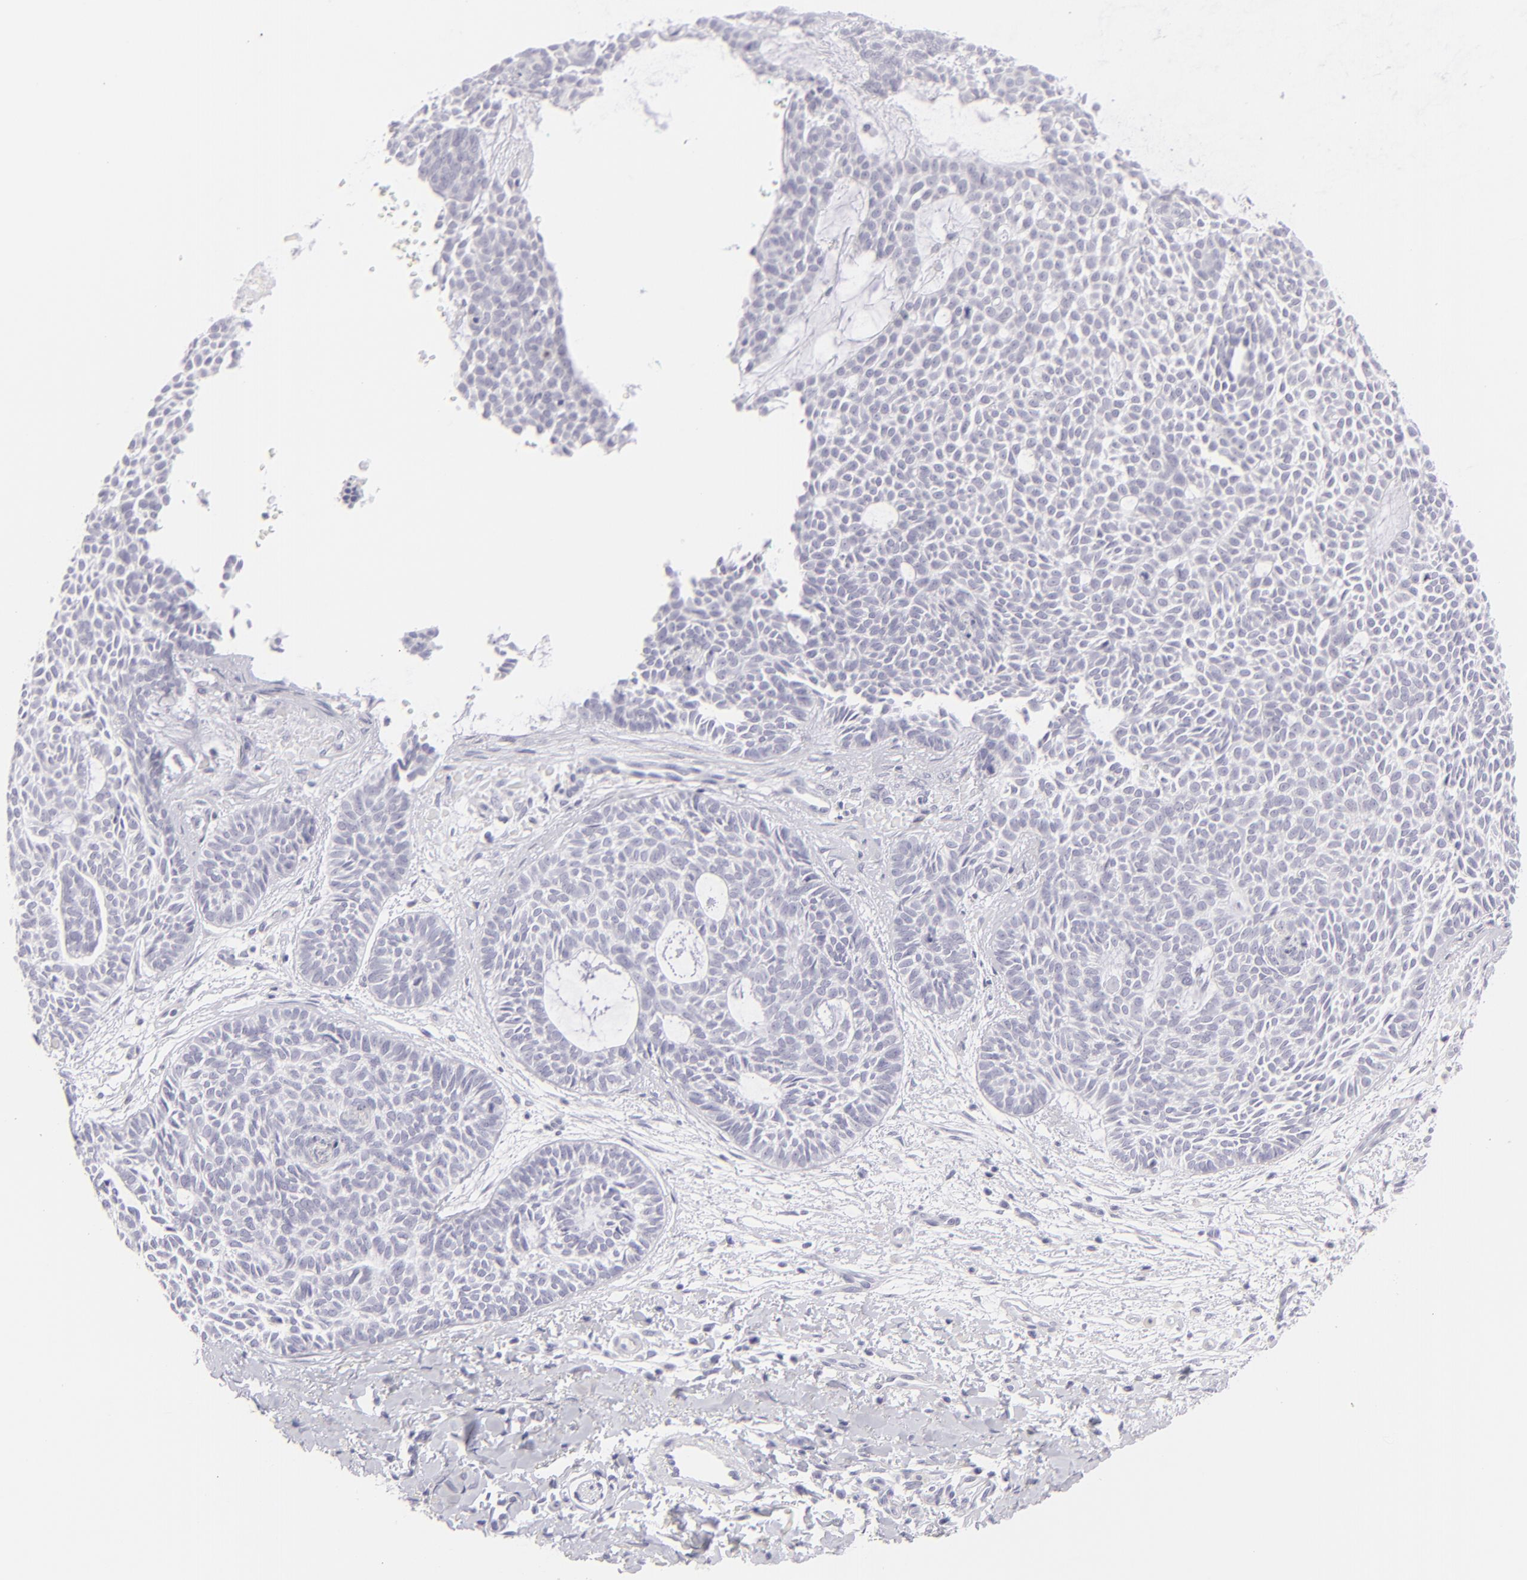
{"staining": {"intensity": "negative", "quantity": "none", "location": "none"}, "tissue": "skin cancer", "cell_type": "Tumor cells", "image_type": "cancer", "snomed": [{"axis": "morphology", "description": "Basal cell carcinoma"}, {"axis": "topography", "description": "Skin"}], "caption": "IHC image of neoplastic tissue: skin cancer (basal cell carcinoma) stained with DAB (3,3'-diaminobenzidine) exhibits no significant protein positivity in tumor cells.", "gene": "FCER2", "patient": {"sex": "male", "age": 75}}